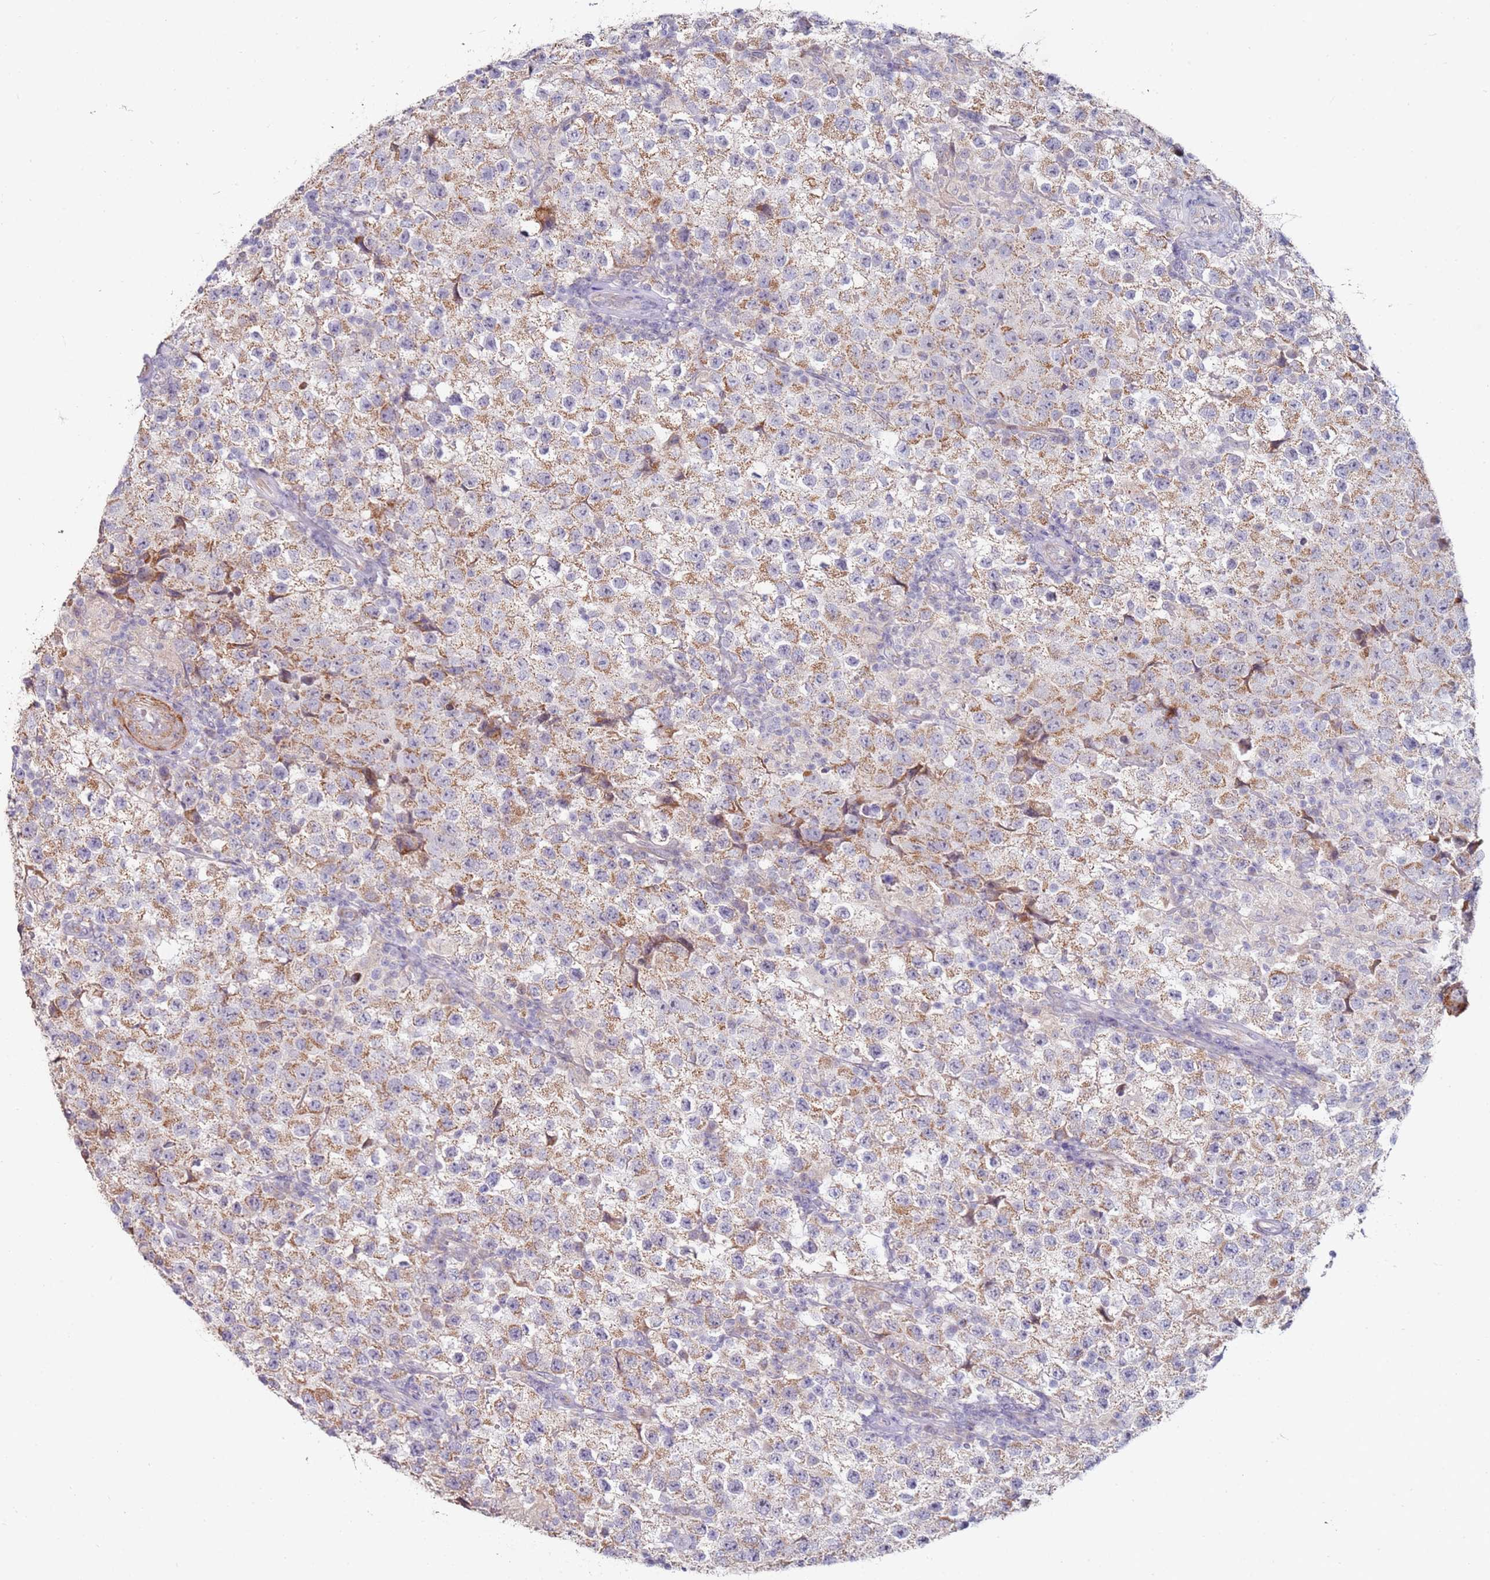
{"staining": {"intensity": "moderate", "quantity": "25%-75%", "location": "cytoplasmic/membranous"}, "tissue": "testis cancer", "cell_type": "Tumor cells", "image_type": "cancer", "snomed": [{"axis": "morphology", "description": "Seminoma, NOS"}, {"axis": "morphology", "description": "Carcinoma, Embryonal, NOS"}, {"axis": "topography", "description": "Testis"}], "caption": "High-power microscopy captured an IHC histopathology image of seminoma (testis), revealing moderate cytoplasmic/membranous staining in about 25%-75% of tumor cells. (brown staining indicates protein expression, while blue staining denotes nuclei).", "gene": "RARS2", "patient": {"sex": "male", "age": 41}}